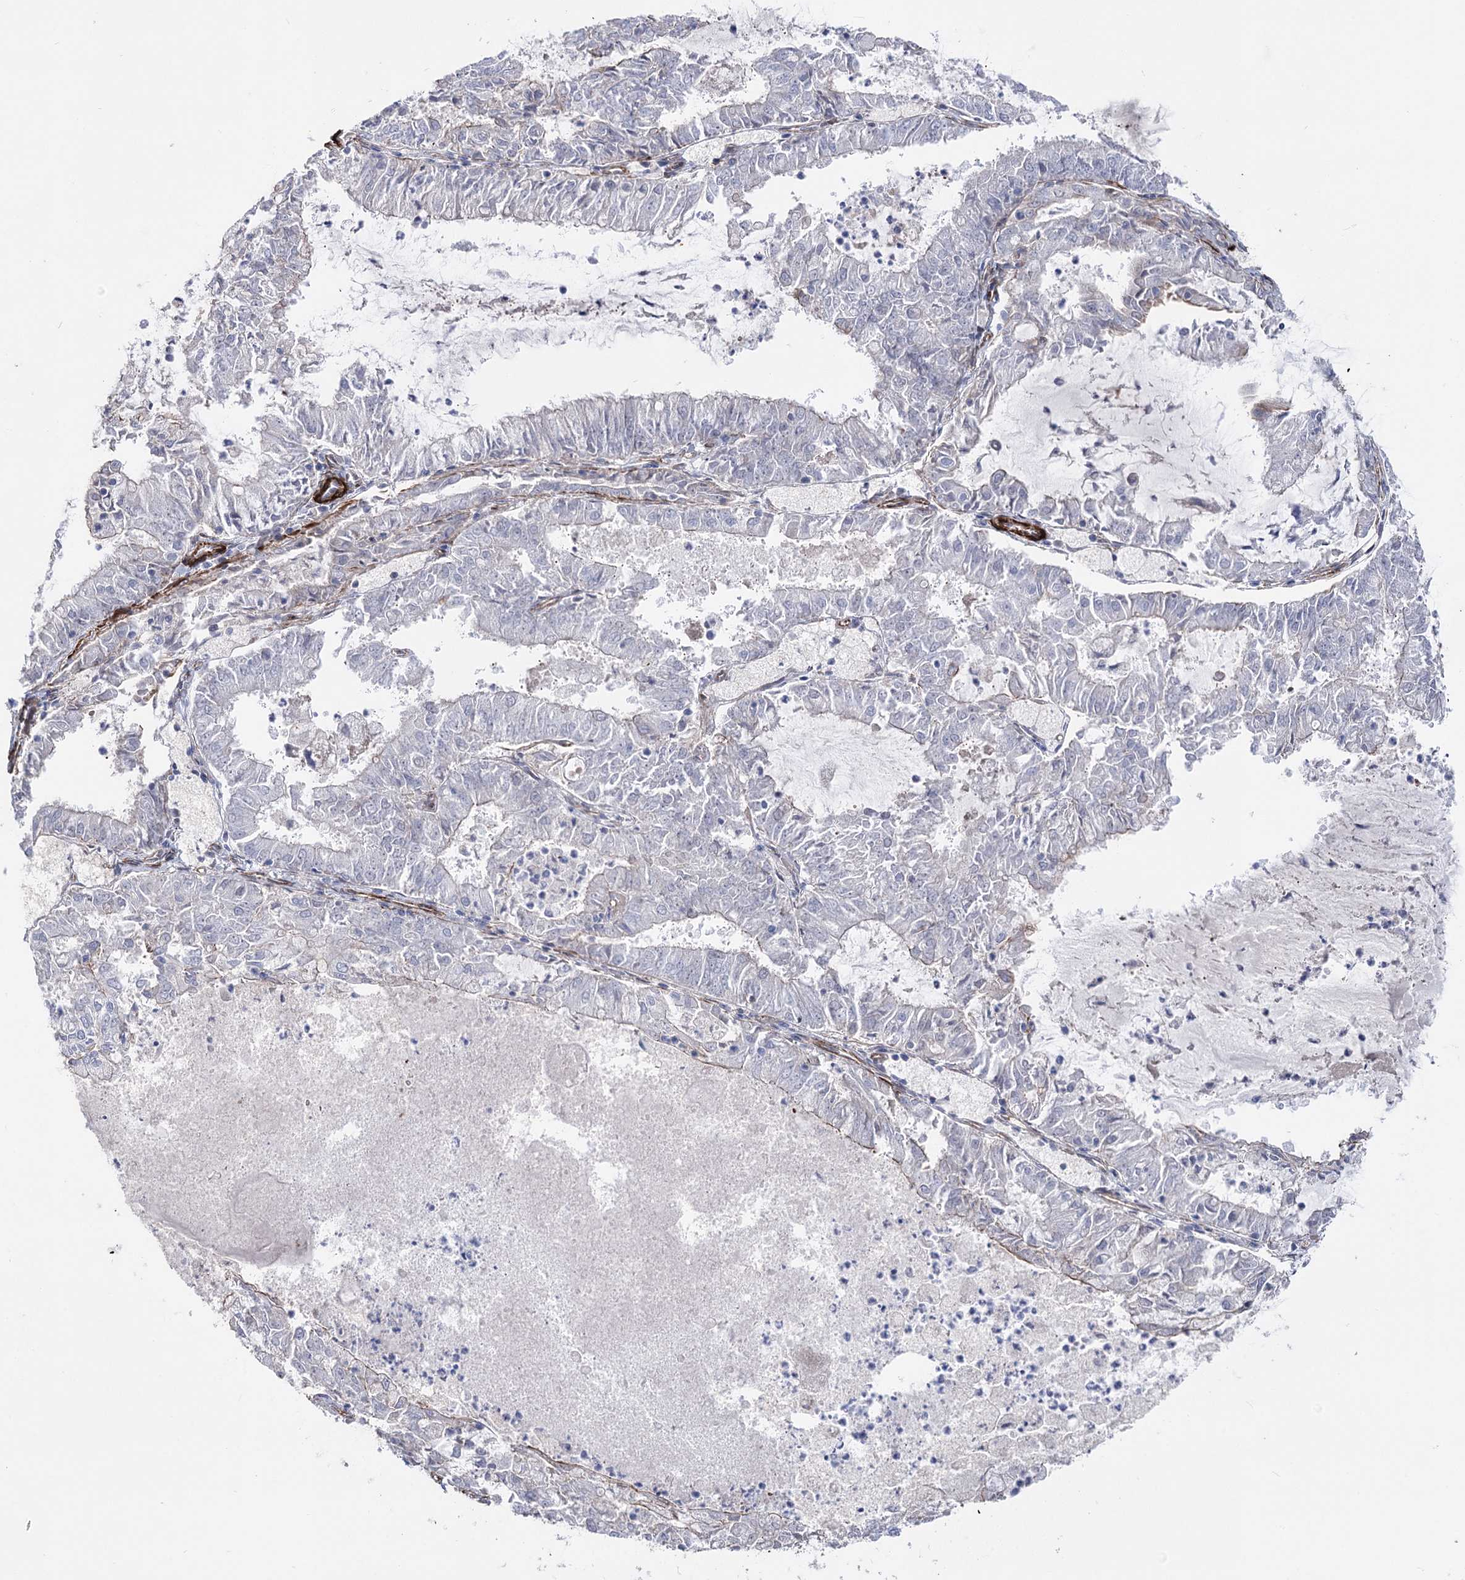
{"staining": {"intensity": "negative", "quantity": "none", "location": "none"}, "tissue": "endometrial cancer", "cell_type": "Tumor cells", "image_type": "cancer", "snomed": [{"axis": "morphology", "description": "Adenocarcinoma, NOS"}, {"axis": "topography", "description": "Endometrium"}], "caption": "Image shows no significant protein positivity in tumor cells of endometrial cancer (adenocarcinoma).", "gene": "ARHGAP20", "patient": {"sex": "female", "age": 57}}